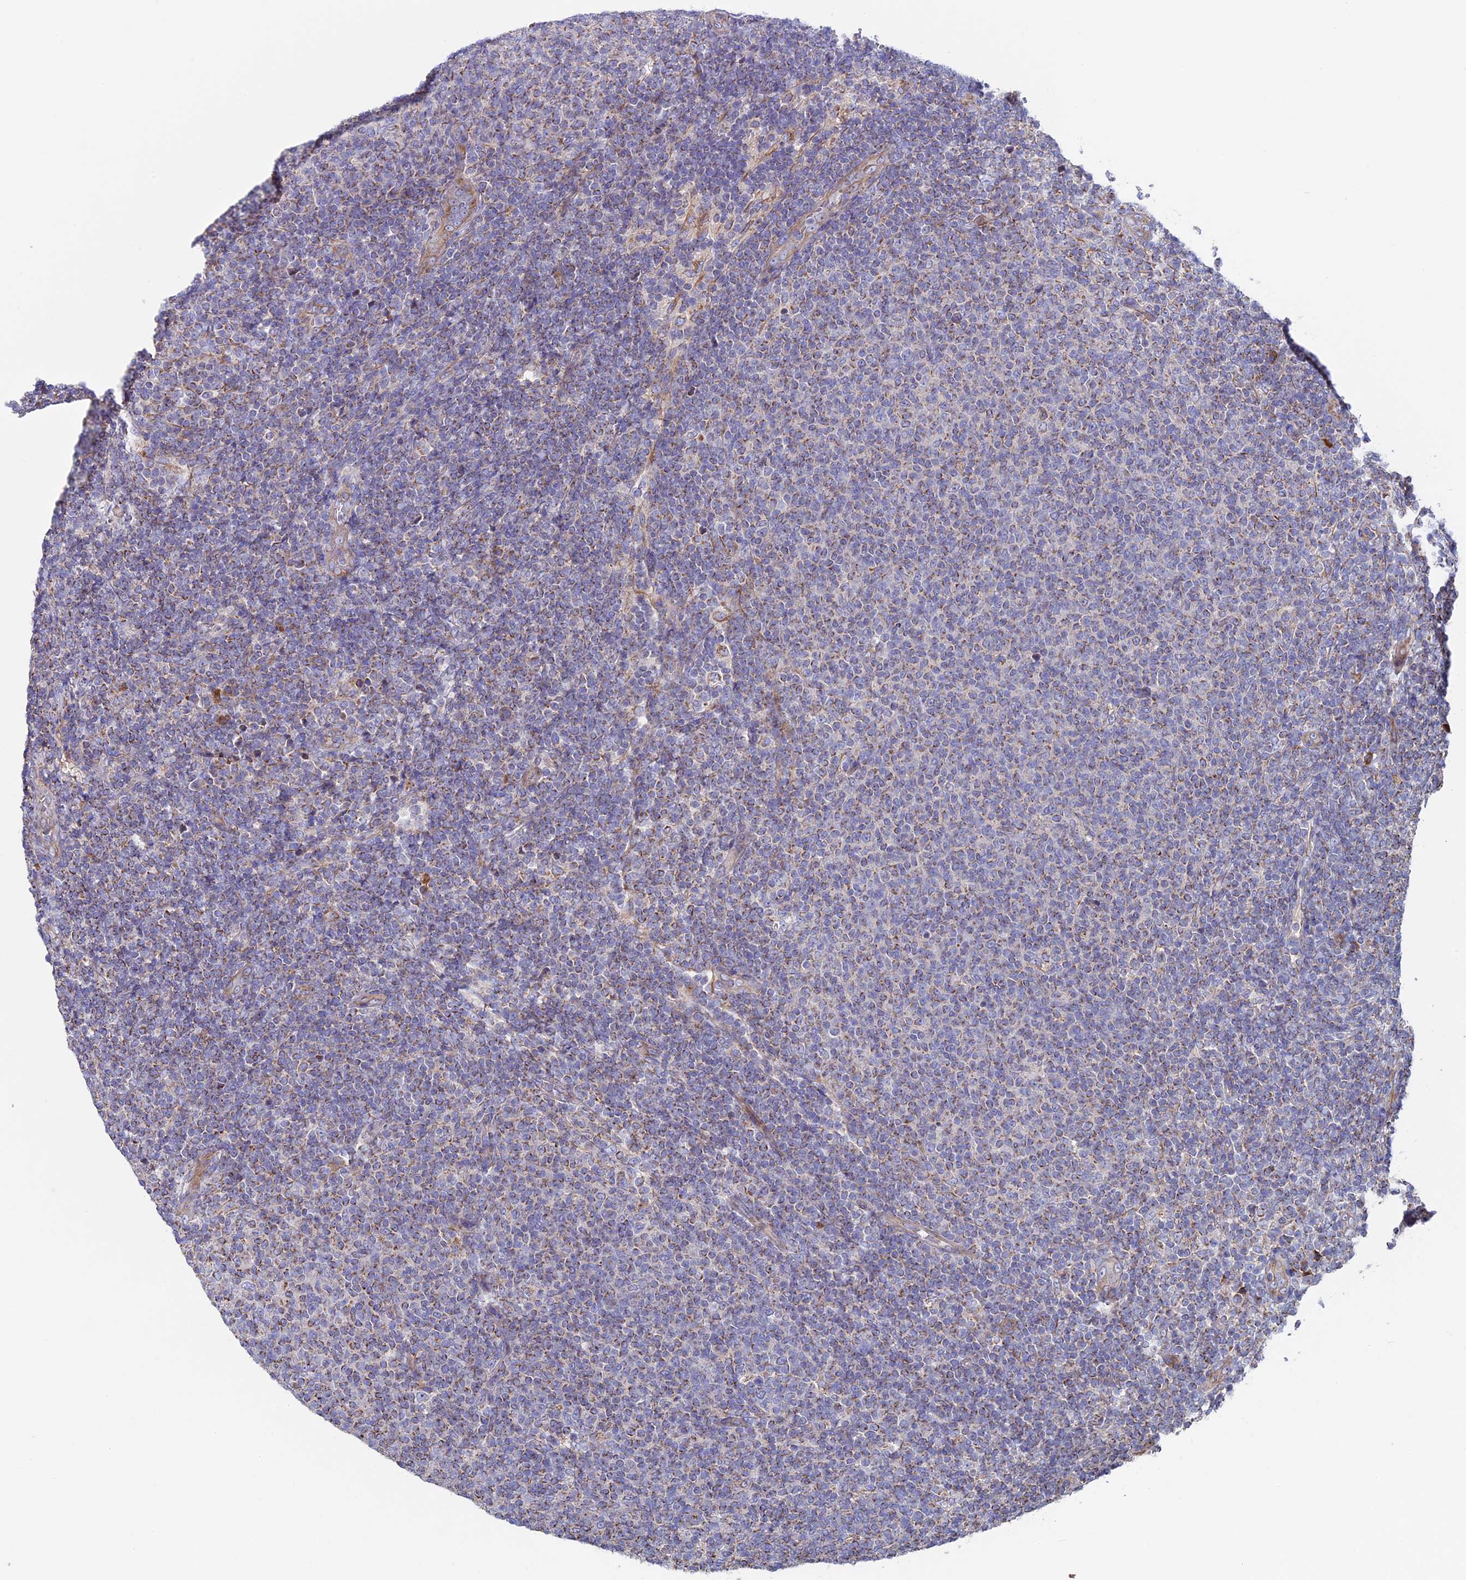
{"staining": {"intensity": "moderate", "quantity": ">75%", "location": "cytoplasmic/membranous"}, "tissue": "lymphoma", "cell_type": "Tumor cells", "image_type": "cancer", "snomed": [{"axis": "morphology", "description": "Malignant lymphoma, non-Hodgkin's type, Low grade"}, {"axis": "topography", "description": "Lymph node"}], "caption": "The photomicrograph exhibits immunohistochemical staining of malignant lymphoma, non-Hodgkin's type (low-grade). There is moderate cytoplasmic/membranous staining is seen in approximately >75% of tumor cells.", "gene": "SLC15A5", "patient": {"sex": "male", "age": 66}}